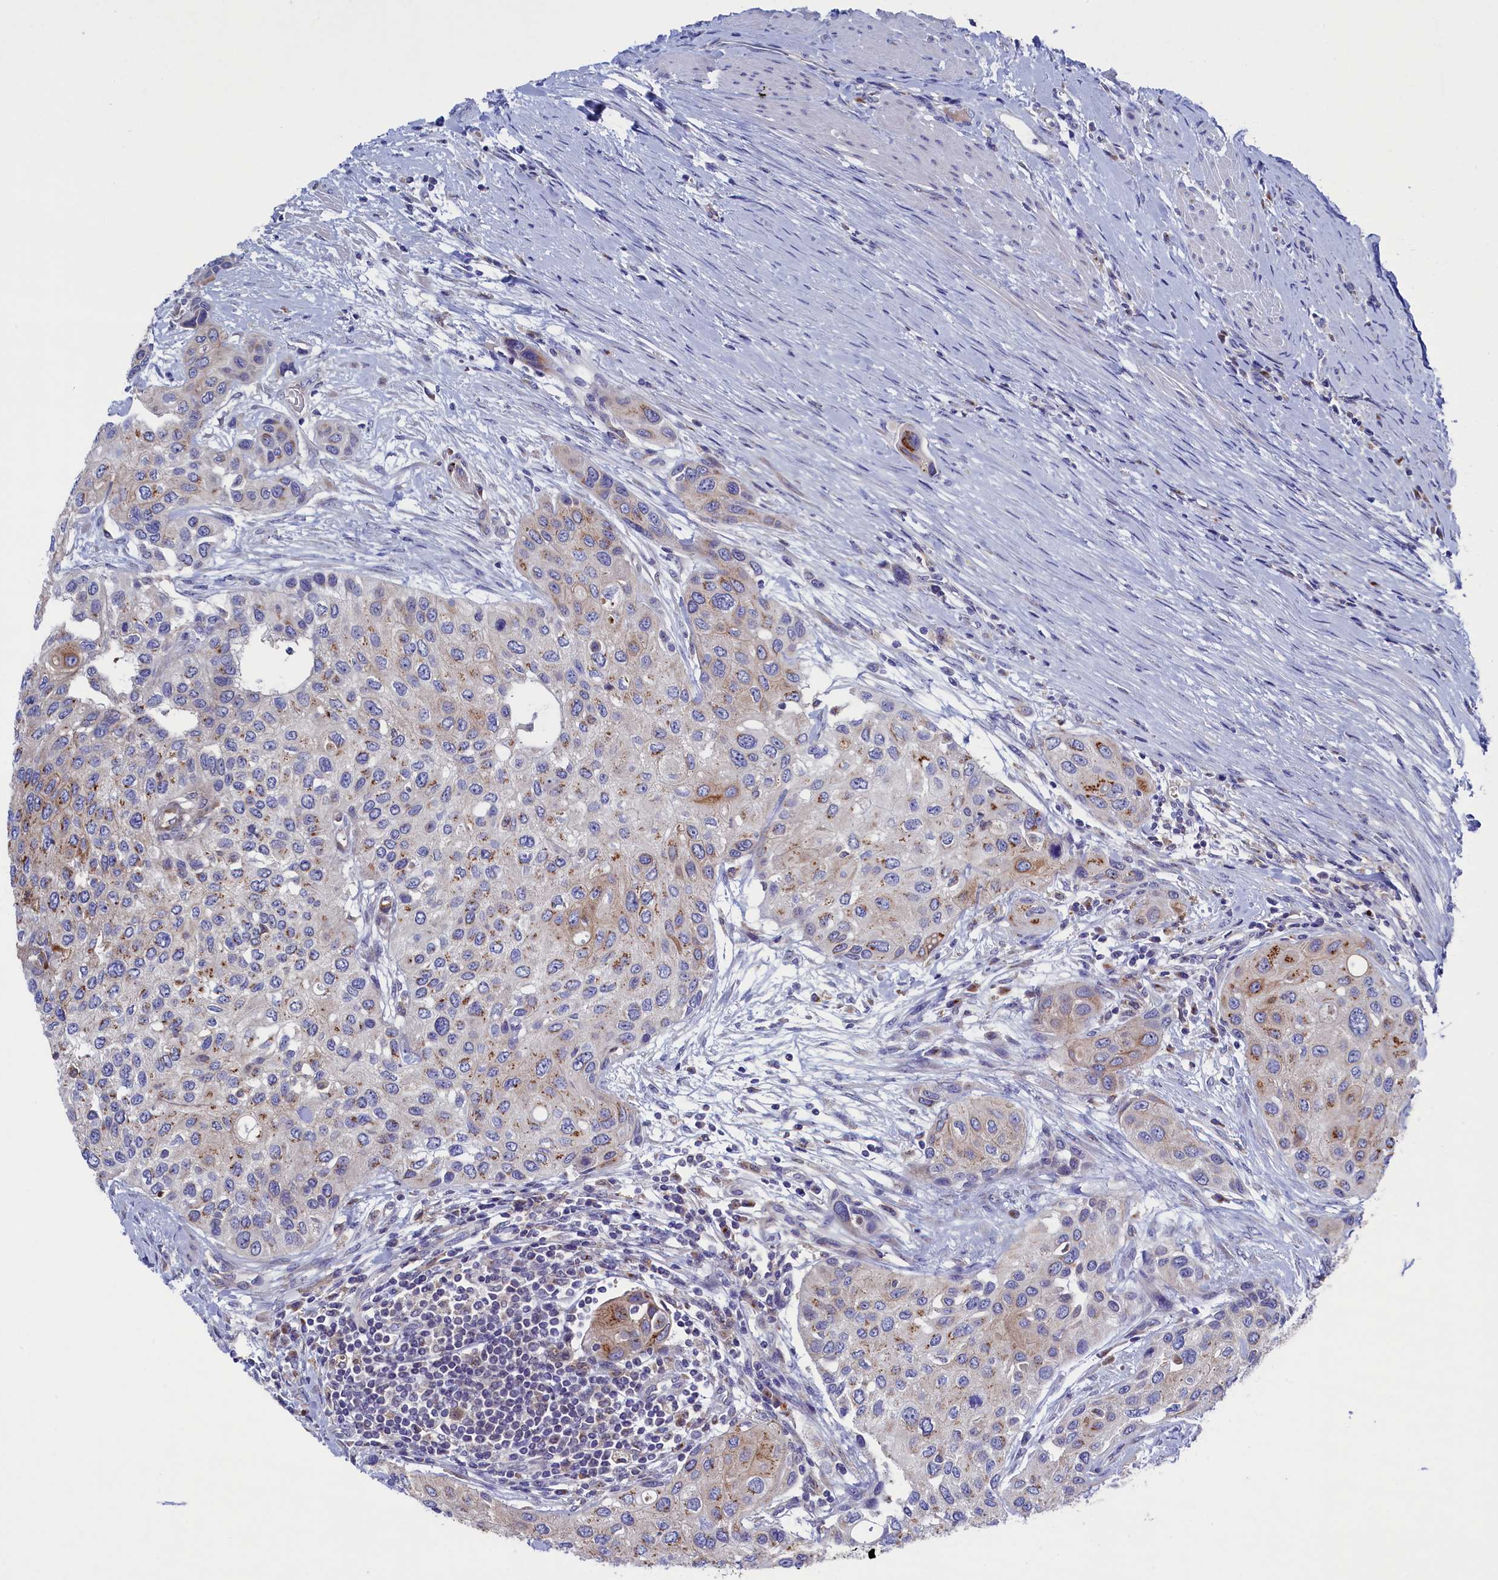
{"staining": {"intensity": "moderate", "quantity": "<25%", "location": "cytoplasmic/membranous"}, "tissue": "urothelial cancer", "cell_type": "Tumor cells", "image_type": "cancer", "snomed": [{"axis": "morphology", "description": "Normal tissue, NOS"}, {"axis": "morphology", "description": "Urothelial carcinoma, High grade"}, {"axis": "topography", "description": "Vascular tissue"}, {"axis": "topography", "description": "Urinary bladder"}], "caption": "The immunohistochemical stain labels moderate cytoplasmic/membranous positivity in tumor cells of urothelial carcinoma (high-grade) tissue. (DAB IHC, brown staining for protein, blue staining for nuclei).", "gene": "GPR108", "patient": {"sex": "female", "age": 56}}